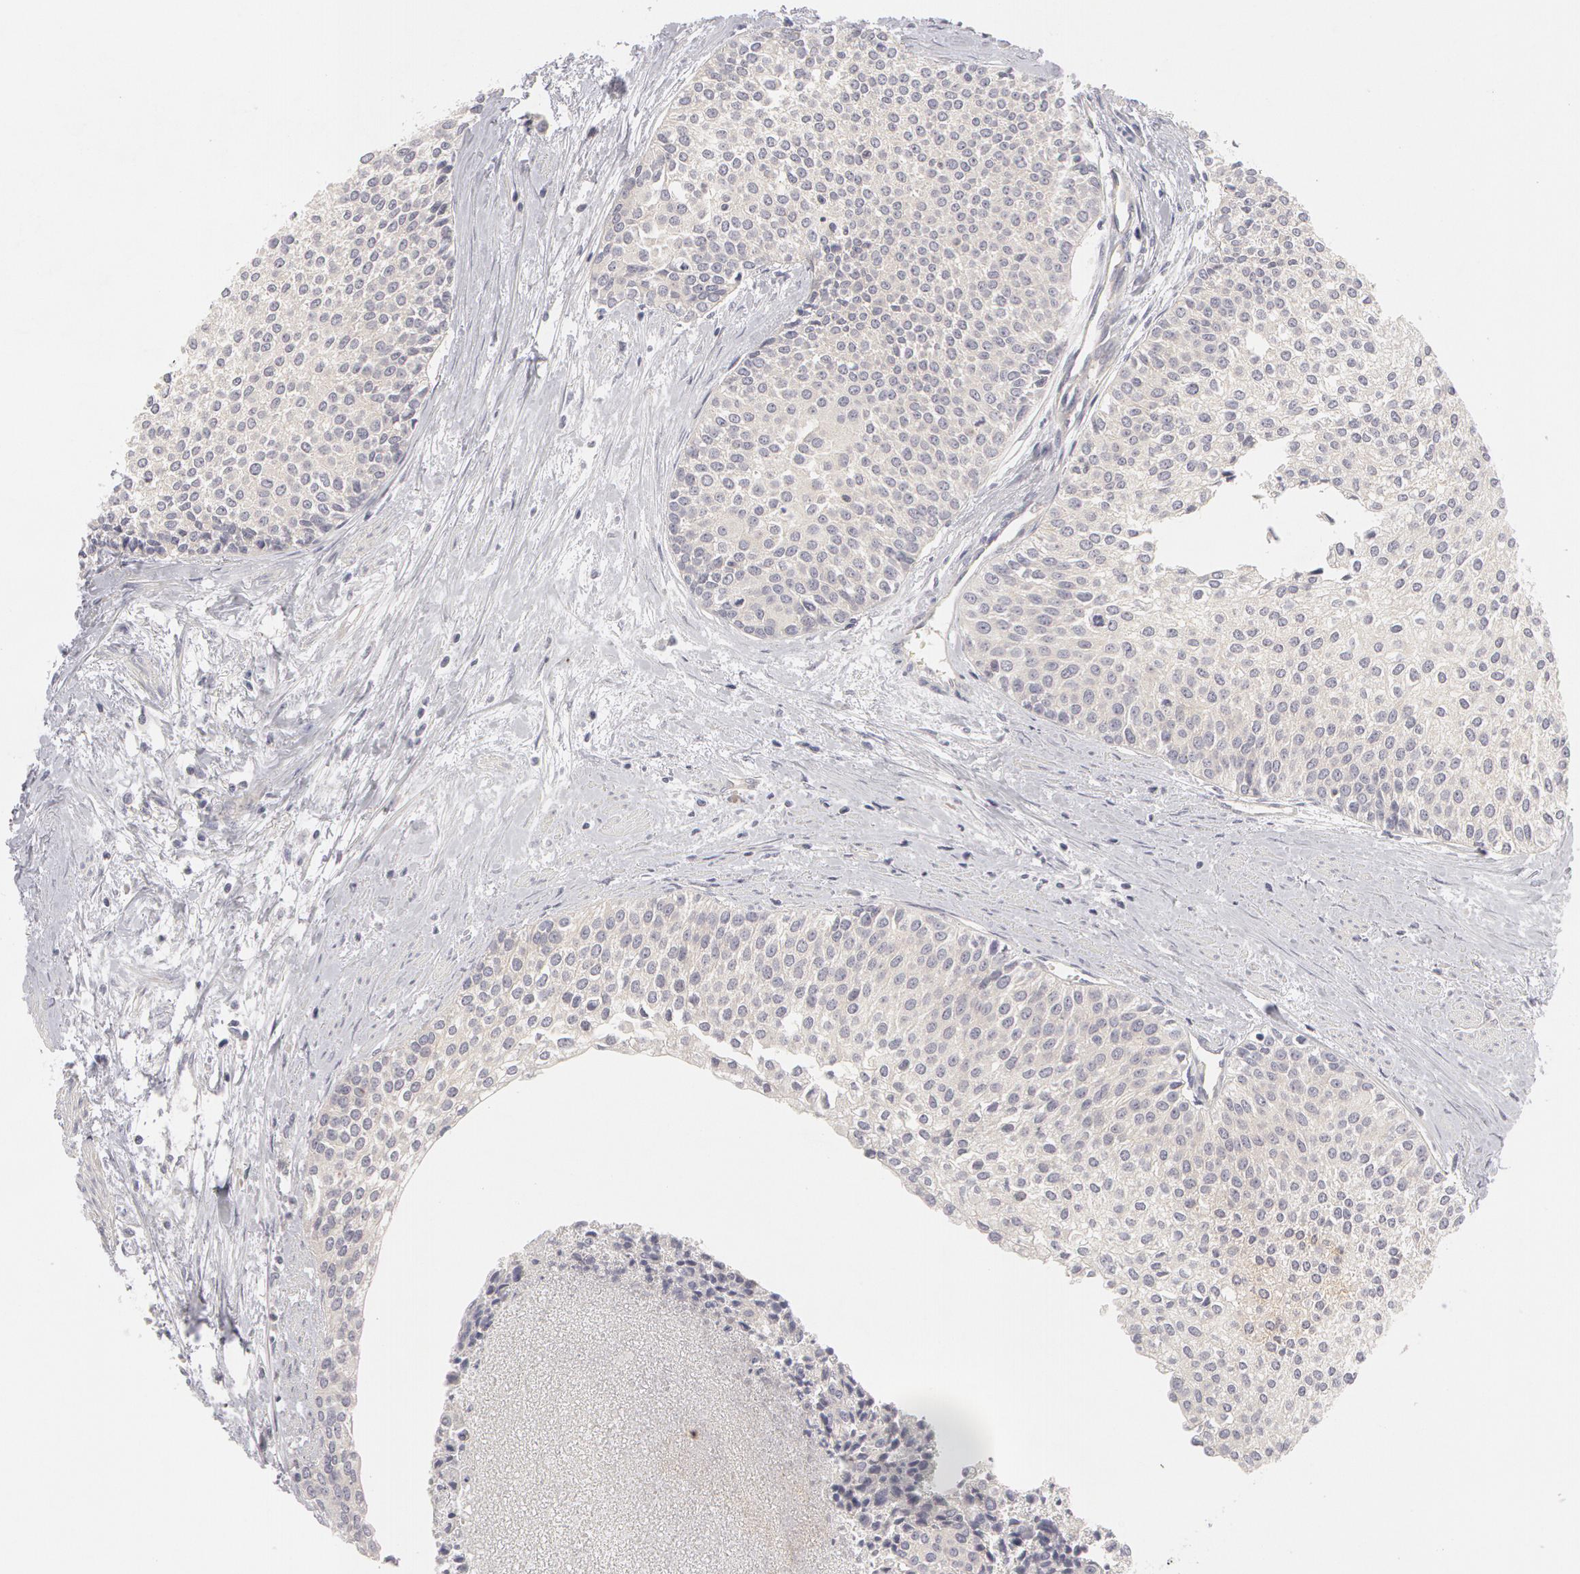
{"staining": {"intensity": "weak", "quantity": "25%-75%", "location": "cytoplasmic/membranous"}, "tissue": "urothelial cancer", "cell_type": "Tumor cells", "image_type": "cancer", "snomed": [{"axis": "morphology", "description": "Urothelial carcinoma, Low grade"}, {"axis": "topography", "description": "Urinary bladder"}], "caption": "IHC (DAB (3,3'-diaminobenzidine)) staining of human low-grade urothelial carcinoma exhibits weak cytoplasmic/membranous protein expression in approximately 25%-75% of tumor cells.", "gene": "ABCB1", "patient": {"sex": "female", "age": 73}}